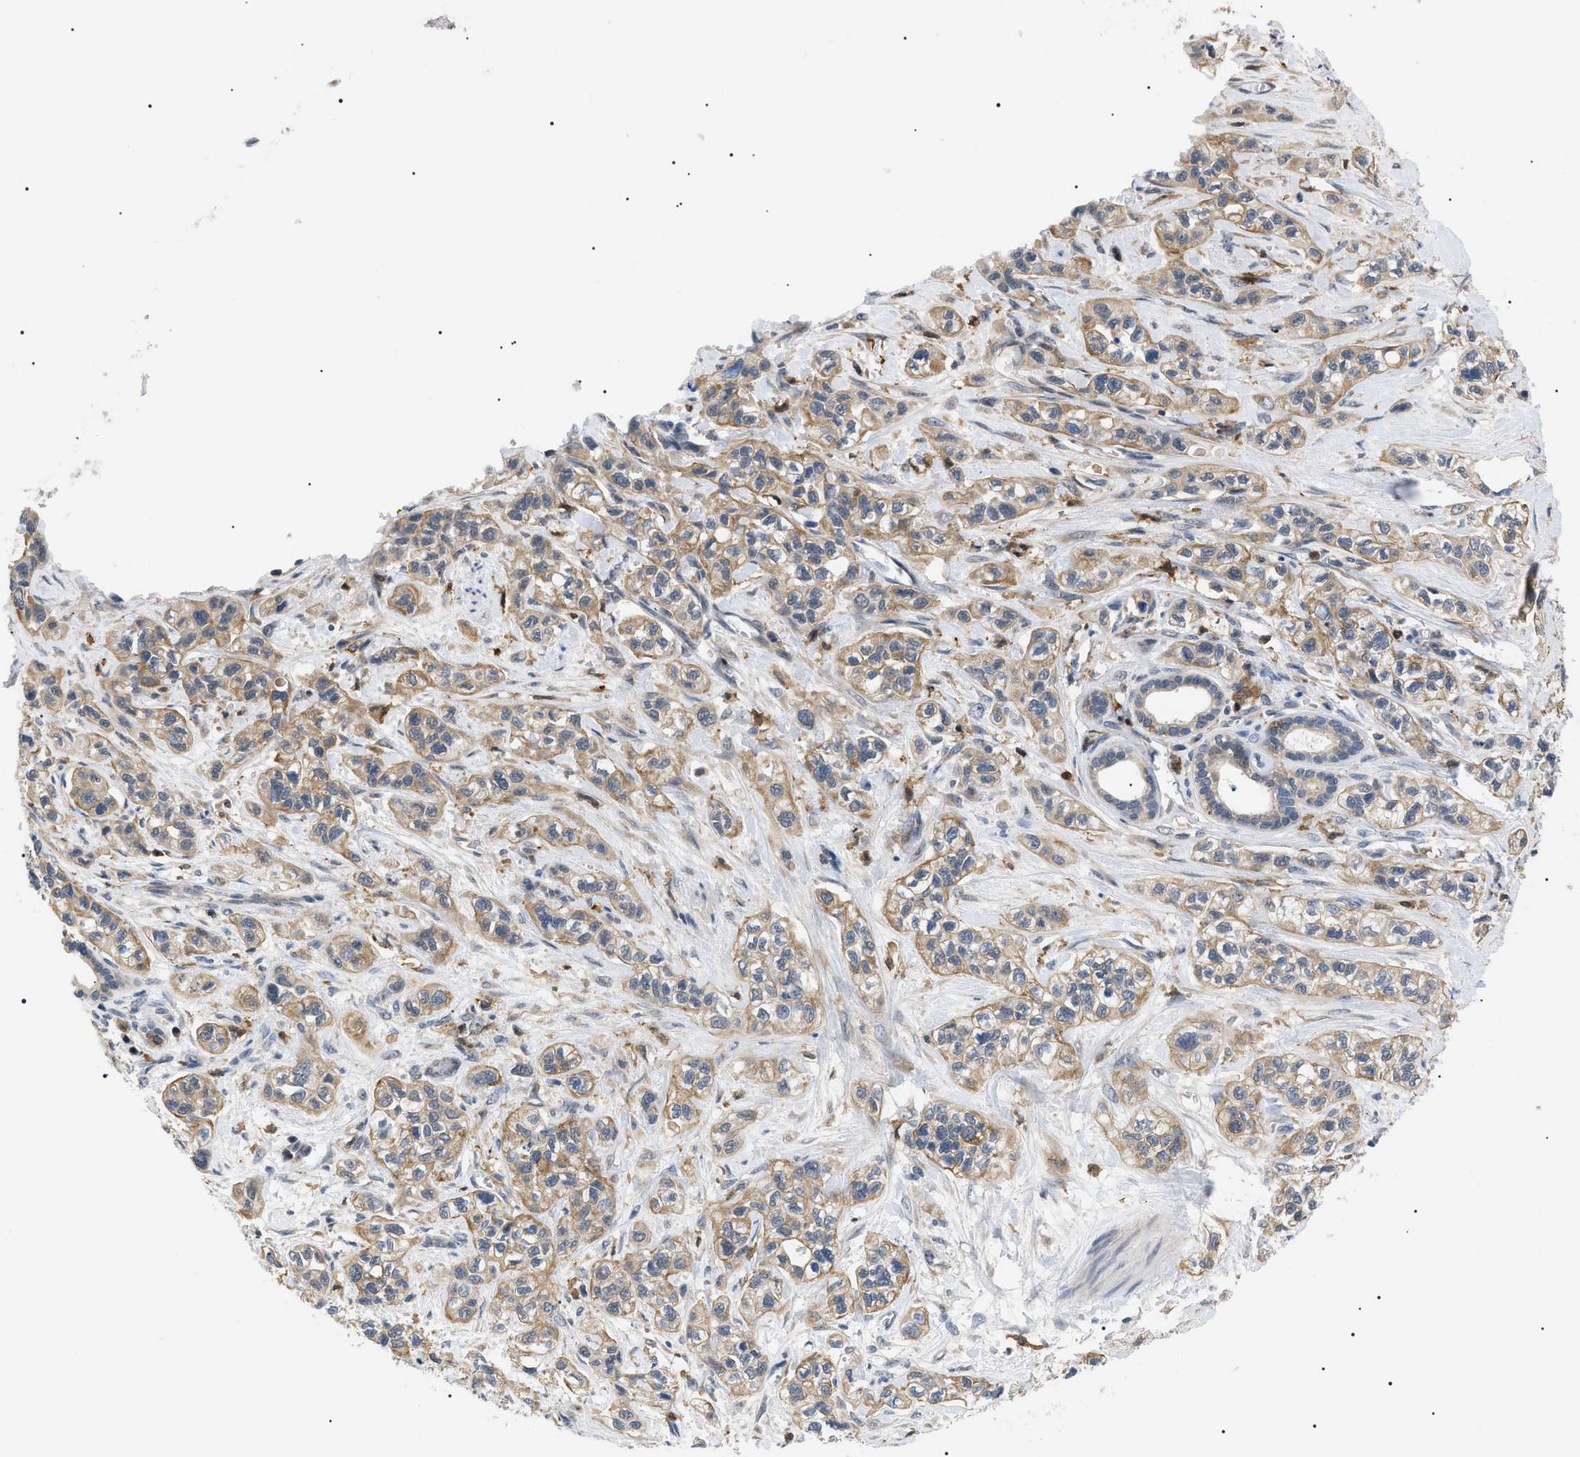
{"staining": {"intensity": "moderate", "quantity": ">75%", "location": "cytoplasmic/membranous"}, "tissue": "pancreatic cancer", "cell_type": "Tumor cells", "image_type": "cancer", "snomed": [{"axis": "morphology", "description": "Adenocarcinoma, NOS"}, {"axis": "topography", "description": "Pancreas"}], "caption": "Pancreatic cancer (adenocarcinoma) stained for a protein exhibits moderate cytoplasmic/membranous positivity in tumor cells.", "gene": "CD300A", "patient": {"sex": "male", "age": 74}}